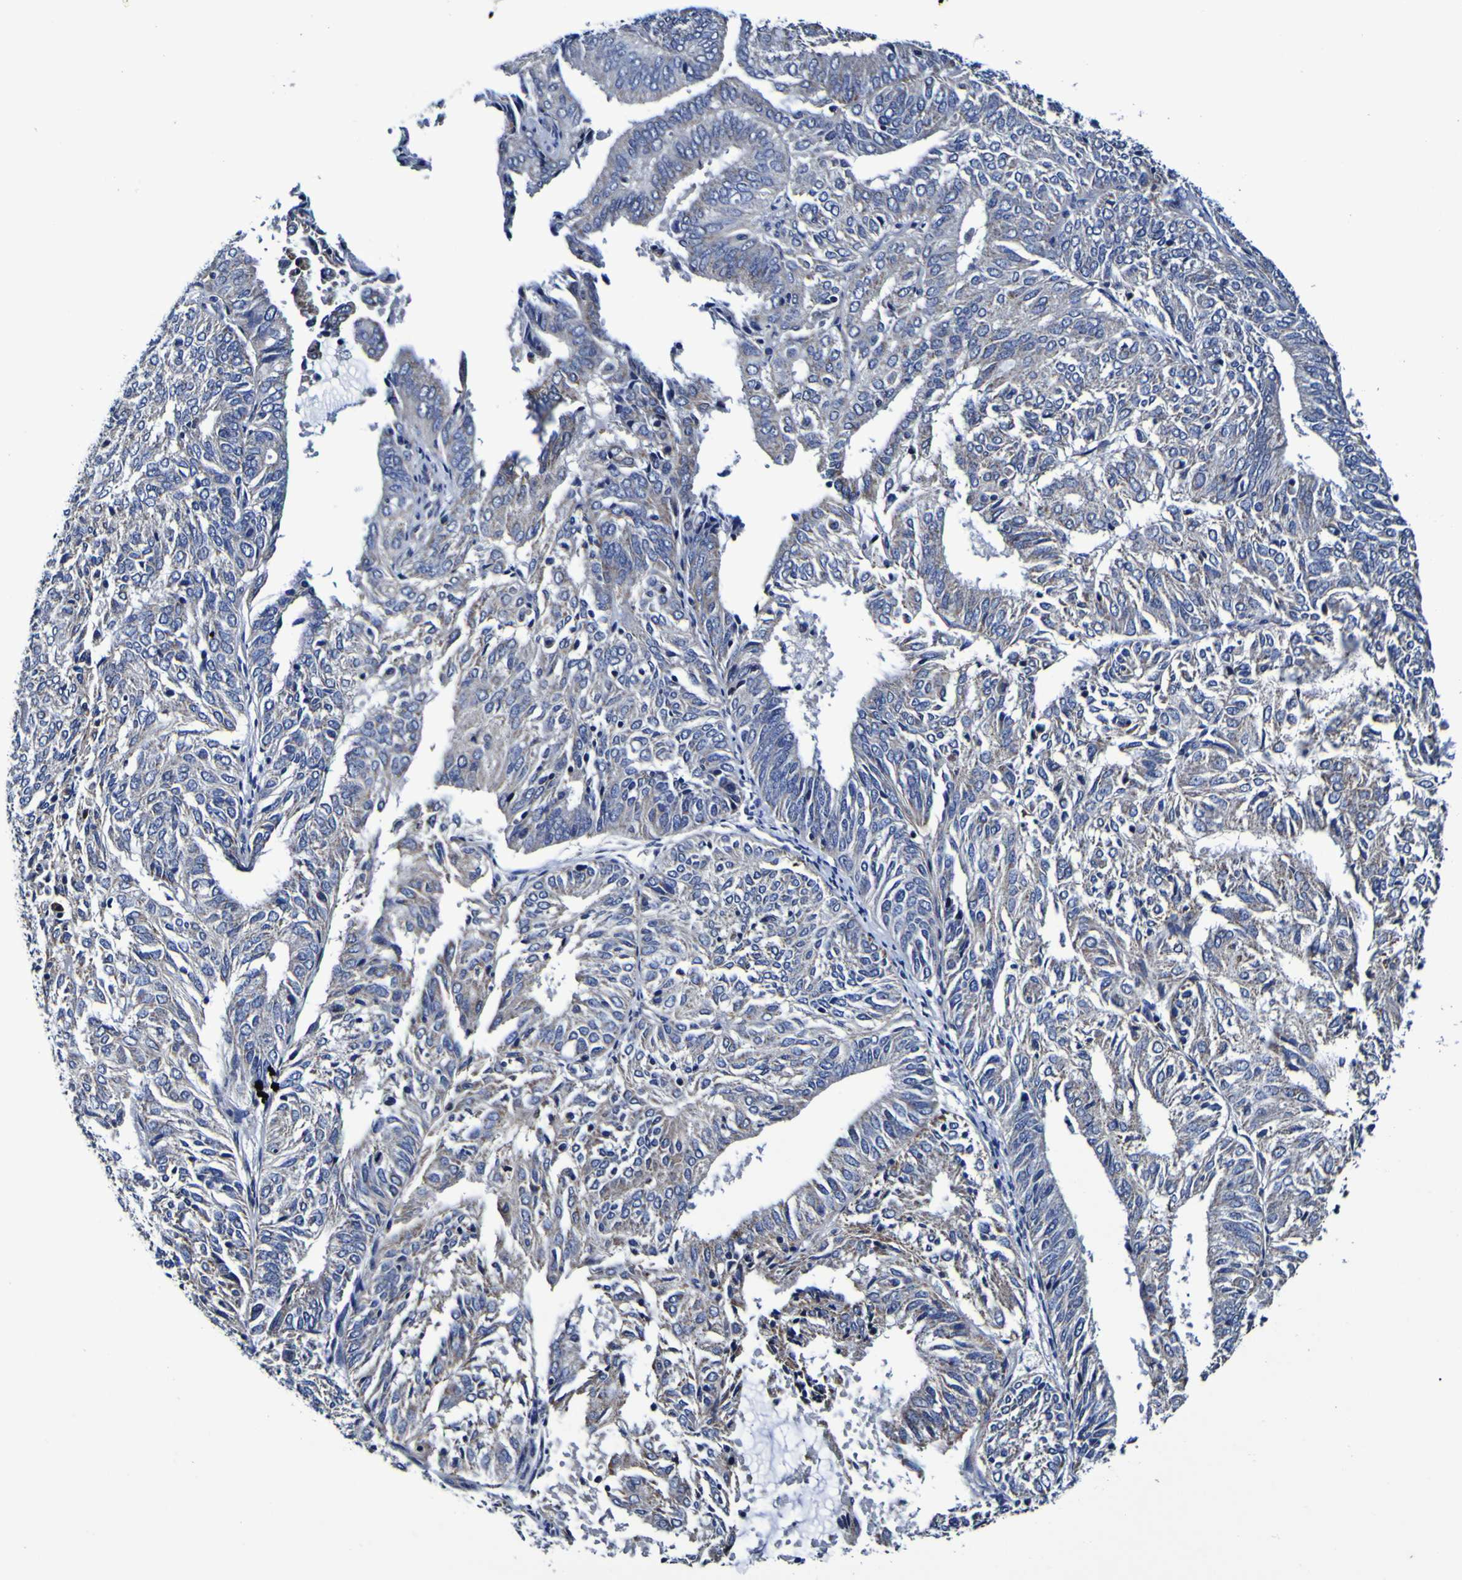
{"staining": {"intensity": "negative", "quantity": "none", "location": "none"}, "tissue": "endometrial cancer", "cell_type": "Tumor cells", "image_type": "cancer", "snomed": [{"axis": "morphology", "description": "Adenocarcinoma, NOS"}, {"axis": "topography", "description": "Uterus"}], "caption": "An image of human endometrial adenocarcinoma is negative for staining in tumor cells.", "gene": "PANK4", "patient": {"sex": "female", "age": 60}}